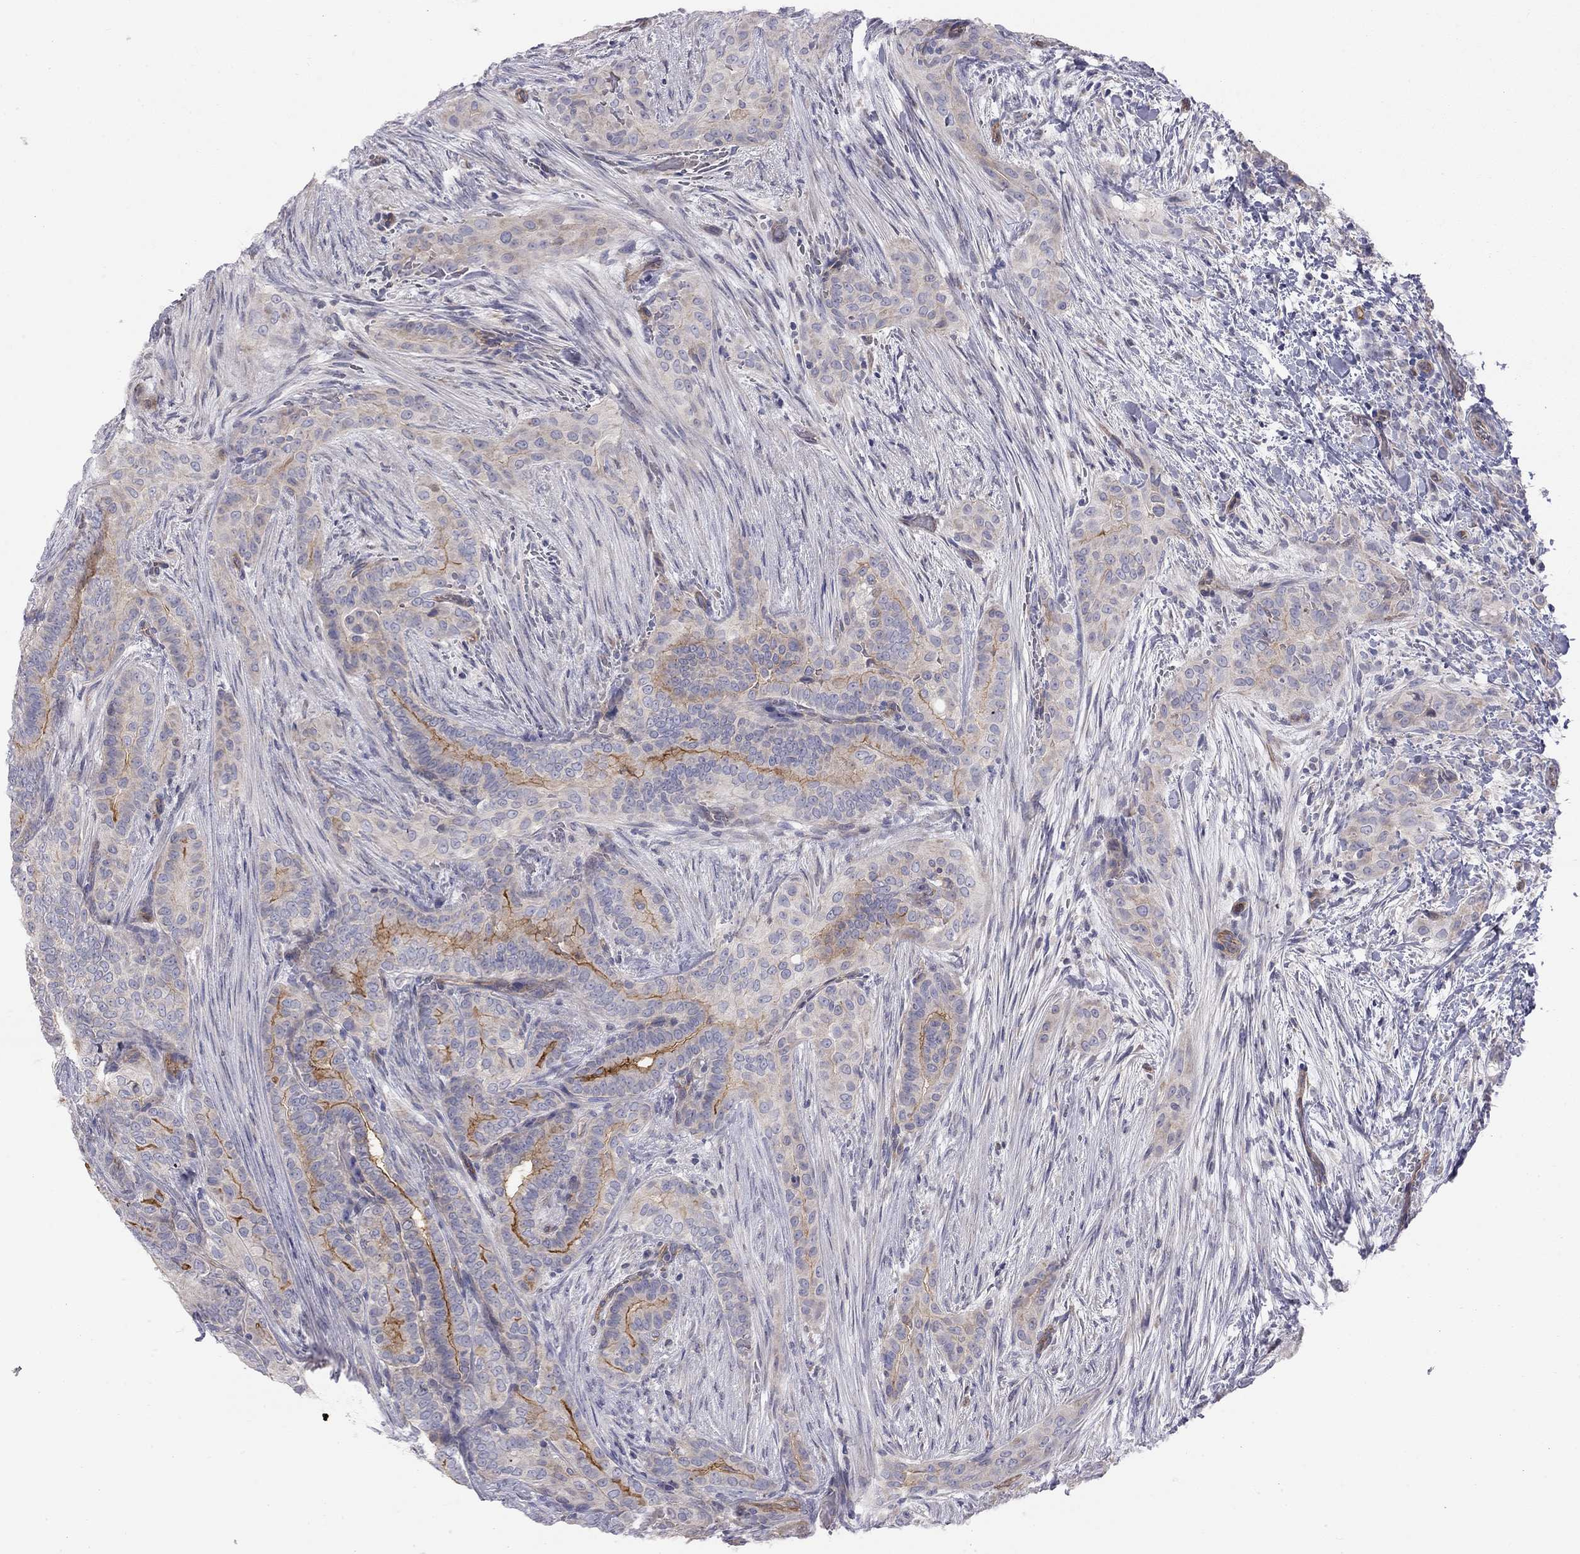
{"staining": {"intensity": "strong", "quantity": "25%-75%", "location": "cytoplasmic/membranous"}, "tissue": "thyroid cancer", "cell_type": "Tumor cells", "image_type": "cancer", "snomed": [{"axis": "morphology", "description": "Papillary adenocarcinoma, NOS"}, {"axis": "topography", "description": "Thyroid gland"}], "caption": "DAB (3,3'-diaminobenzidine) immunohistochemical staining of human thyroid cancer shows strong cytoplasmic/membranous protein expression in approximately 25%-75% of tumor cells.", "gene": "GPRC5B", "patient": {"sex": "male", "age": 61}}